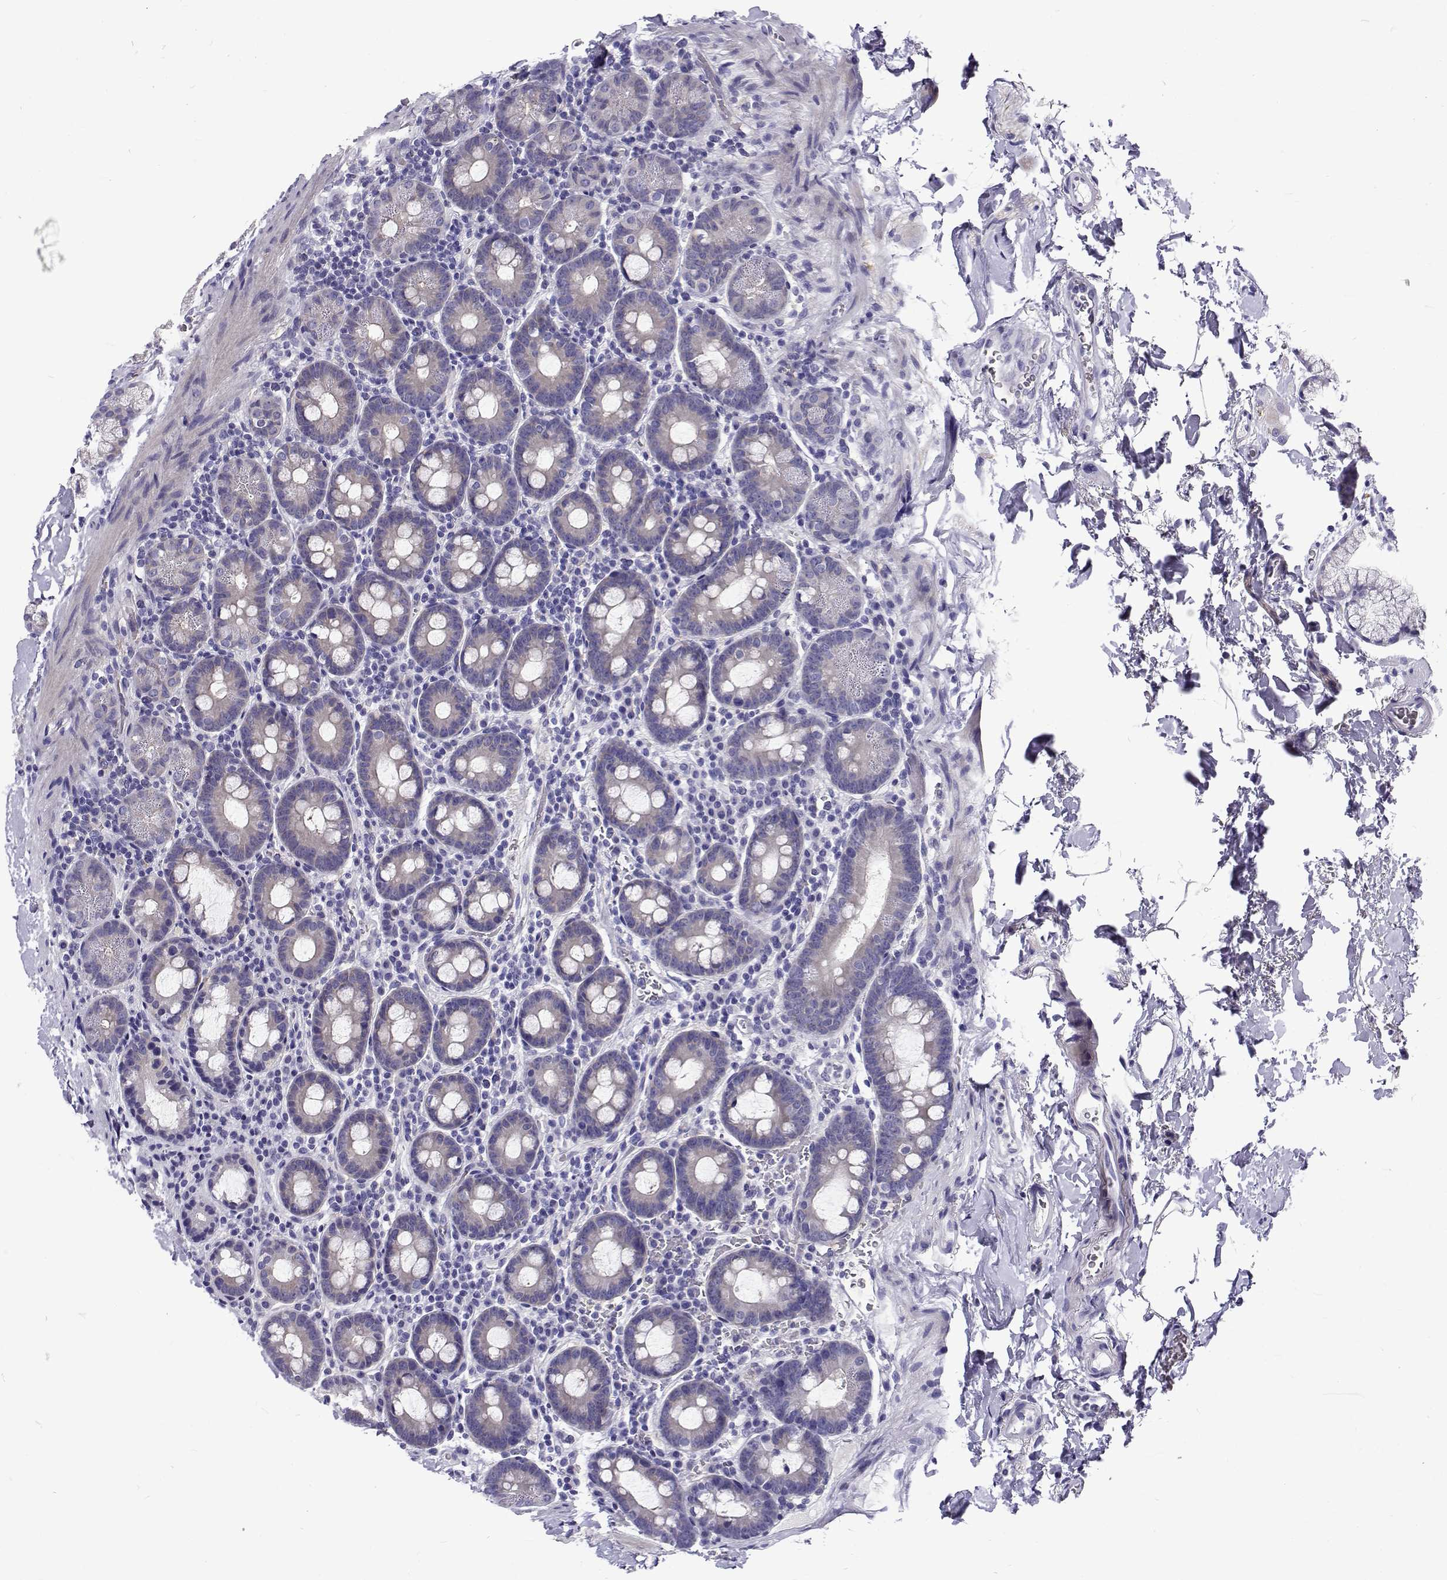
{"staining": {"intensity": "weak", "quantity": "<25%", "location": "cytoplasmic/membranous"}, "tissue": "duodenum", "cell_type": "Glandular cells", "image_type": "normal", "snomed": [{"axis": "morphology", "description": "Normal tissue, NOS"}, {"axis": "topography", "description": "Duodenum"}], "caption": "Immunohistochemistry micrograph of unremarkable duodenum: duodenum stained with DAB (3,3'-diaminobenzidine) shows no significant protein expression in glandular cells.", "gene": "IGSF1", "patient": {"sex": "male", "age": 59}}